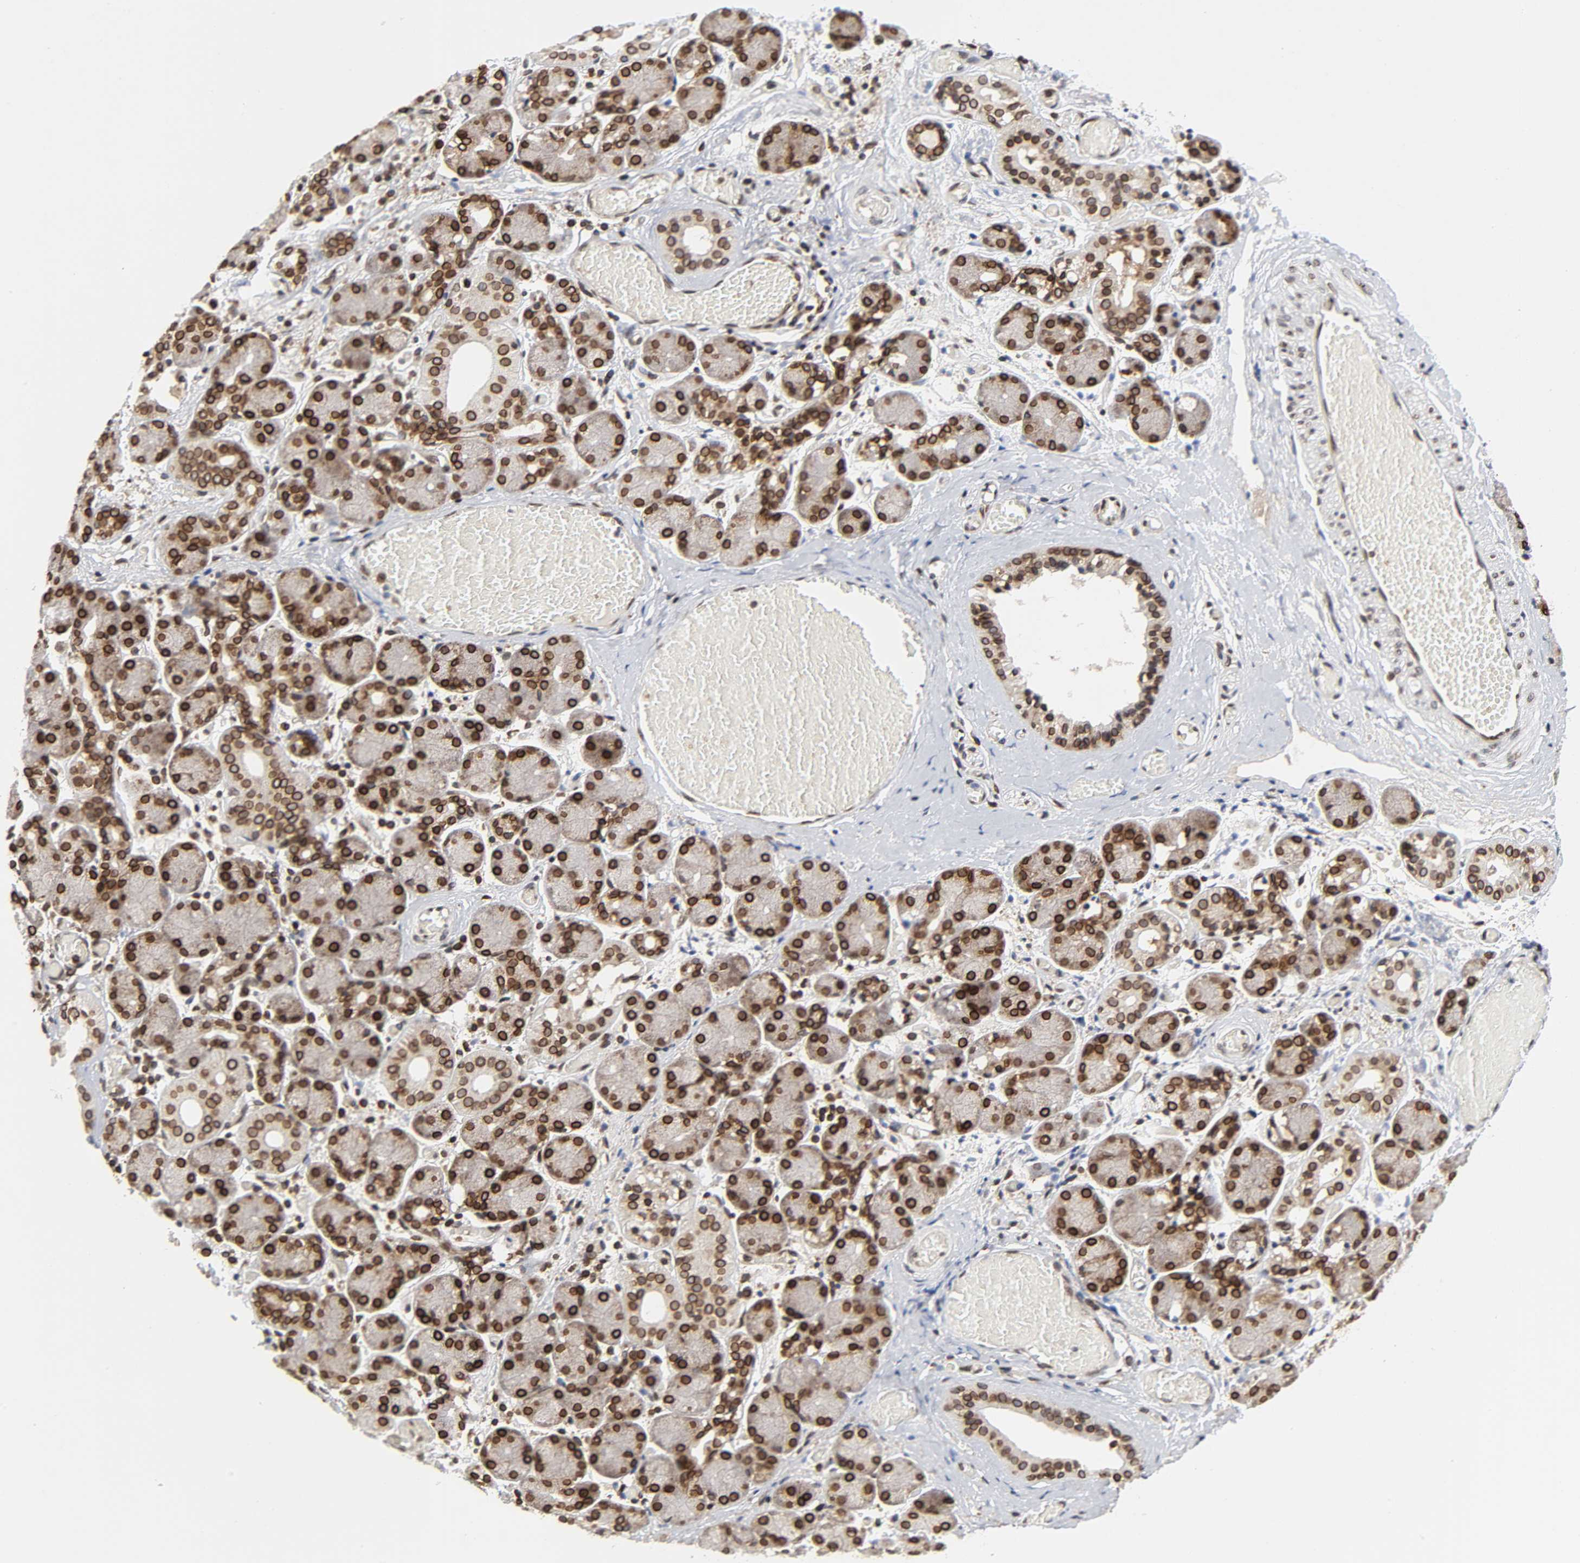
{"staining": {"intensity": "strong", "quantity": ">75%", "location": "cytoplasmic/membranous,nuclear"}, "tissue": "salivary gland", "cell_type": "Glandular cells", "image_type": "normal", "snomed": [{"axis": "morphology", "description": "Normal tissue, NOS"}, {"axis": "topography", "description": "Salivary gland"}], "caption": "Immunohistochemical staining of normal salivary gland displays high levels of strong cytoplasmic/membranous,nuclear positivity in about >75% of glandular cells.", "gene": "RANGAP1", "patient": {"sex": "female", "age": 24}}